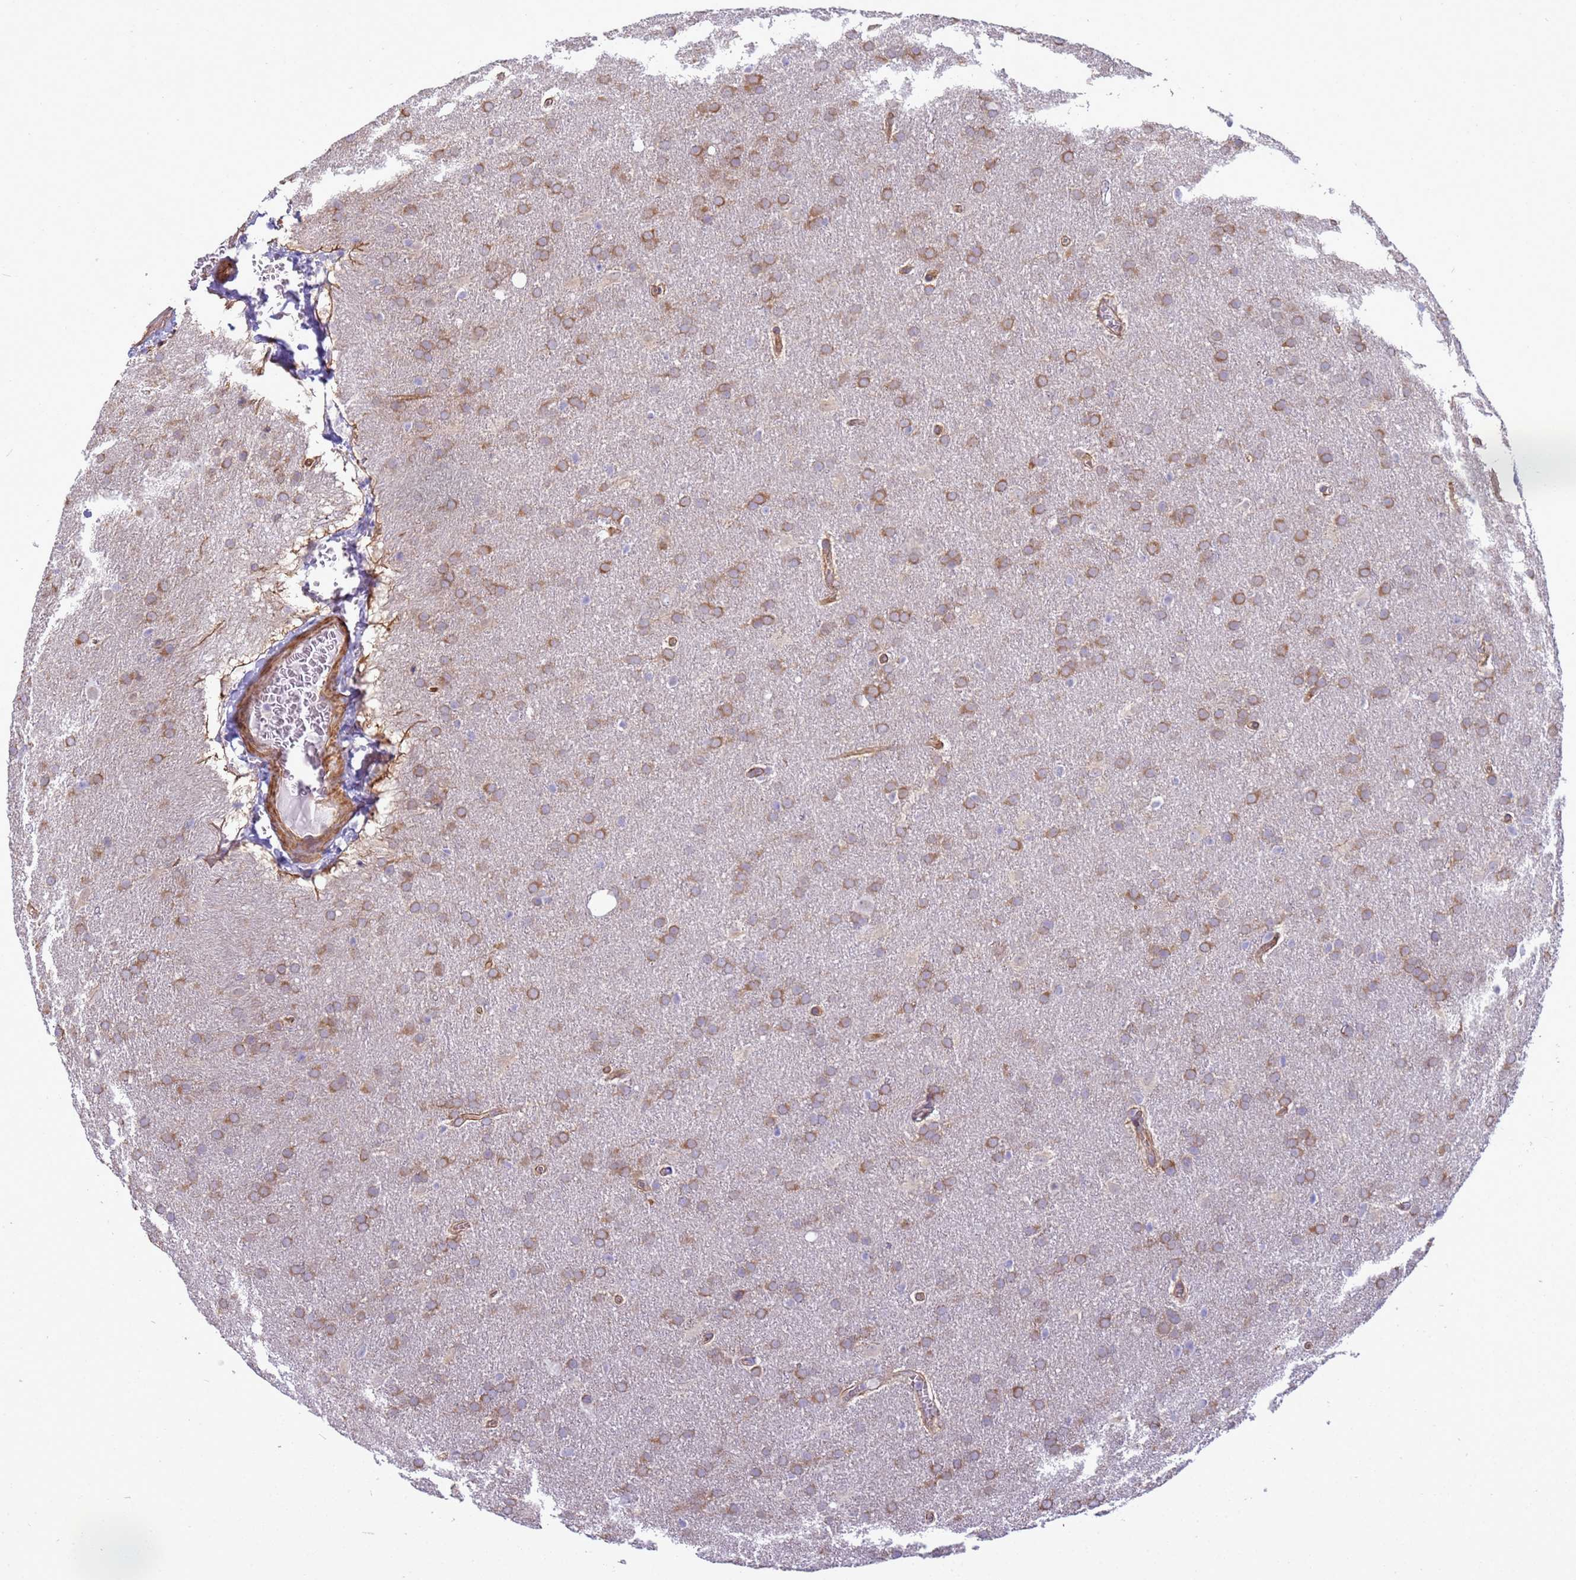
{"staining": {"intensity": "moderate", "quantity": ">75%", "location": "cytoplasmic/membranous"}, "tissue": "glioma", "cell_type": "Tumor cells", "image_type": "cancer", "snomed": [{"axis": "morphology", "description": "Glioma, malignant, Low grade"}, {"axis": "topography", "description": "Brain"}], "caption": "Protein expression analysis of human malignant glioma (low-grade) reveals moderate cytoplasmic/membranous positivity in about >75% of tumor cells. (DAB = brown stain, brightfield microscopy at high magnification).", "gene": "ITGB4", "patient": {"sex": "female", "age": 32}}